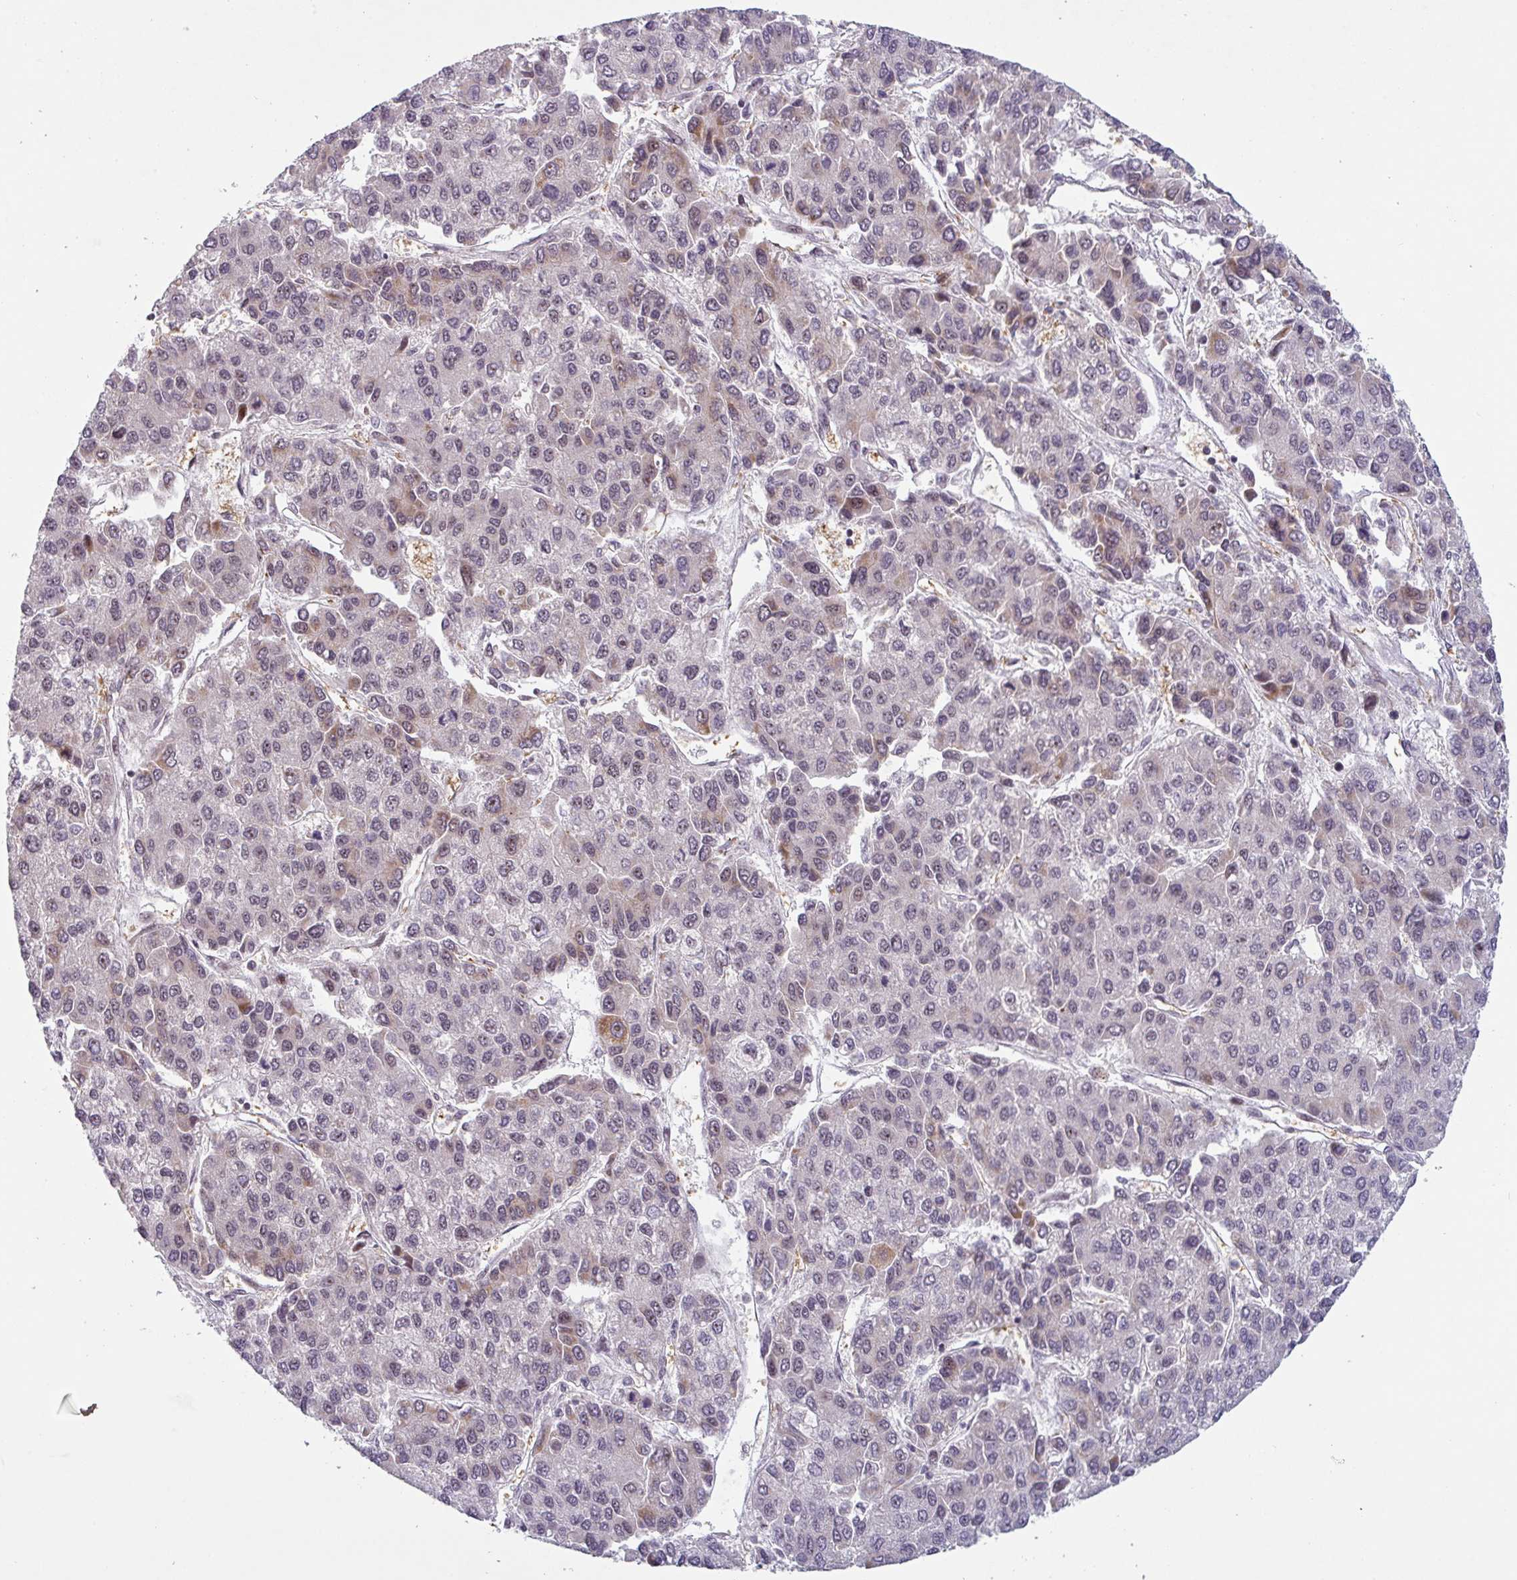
{"staining": {"intensity": "weak", "quantity": "<25%", "location": "cytoplasmic/membranous"}, "tissue": "liver cancer", "cell_type": "Tumor cells", "image_type": "cancer", "snomed": [{"axis": "morphology", "description": "Carcinoma, Hepatocellular, NOS"}, {"axis": "topography", "description": "Liver"}], "caption": "Liver cancer was stained to show a protein in brown. There is no significant positivity in tumor cells.", "gene": "NLRP13", "patient": {"sex": "female", "age": 66}}